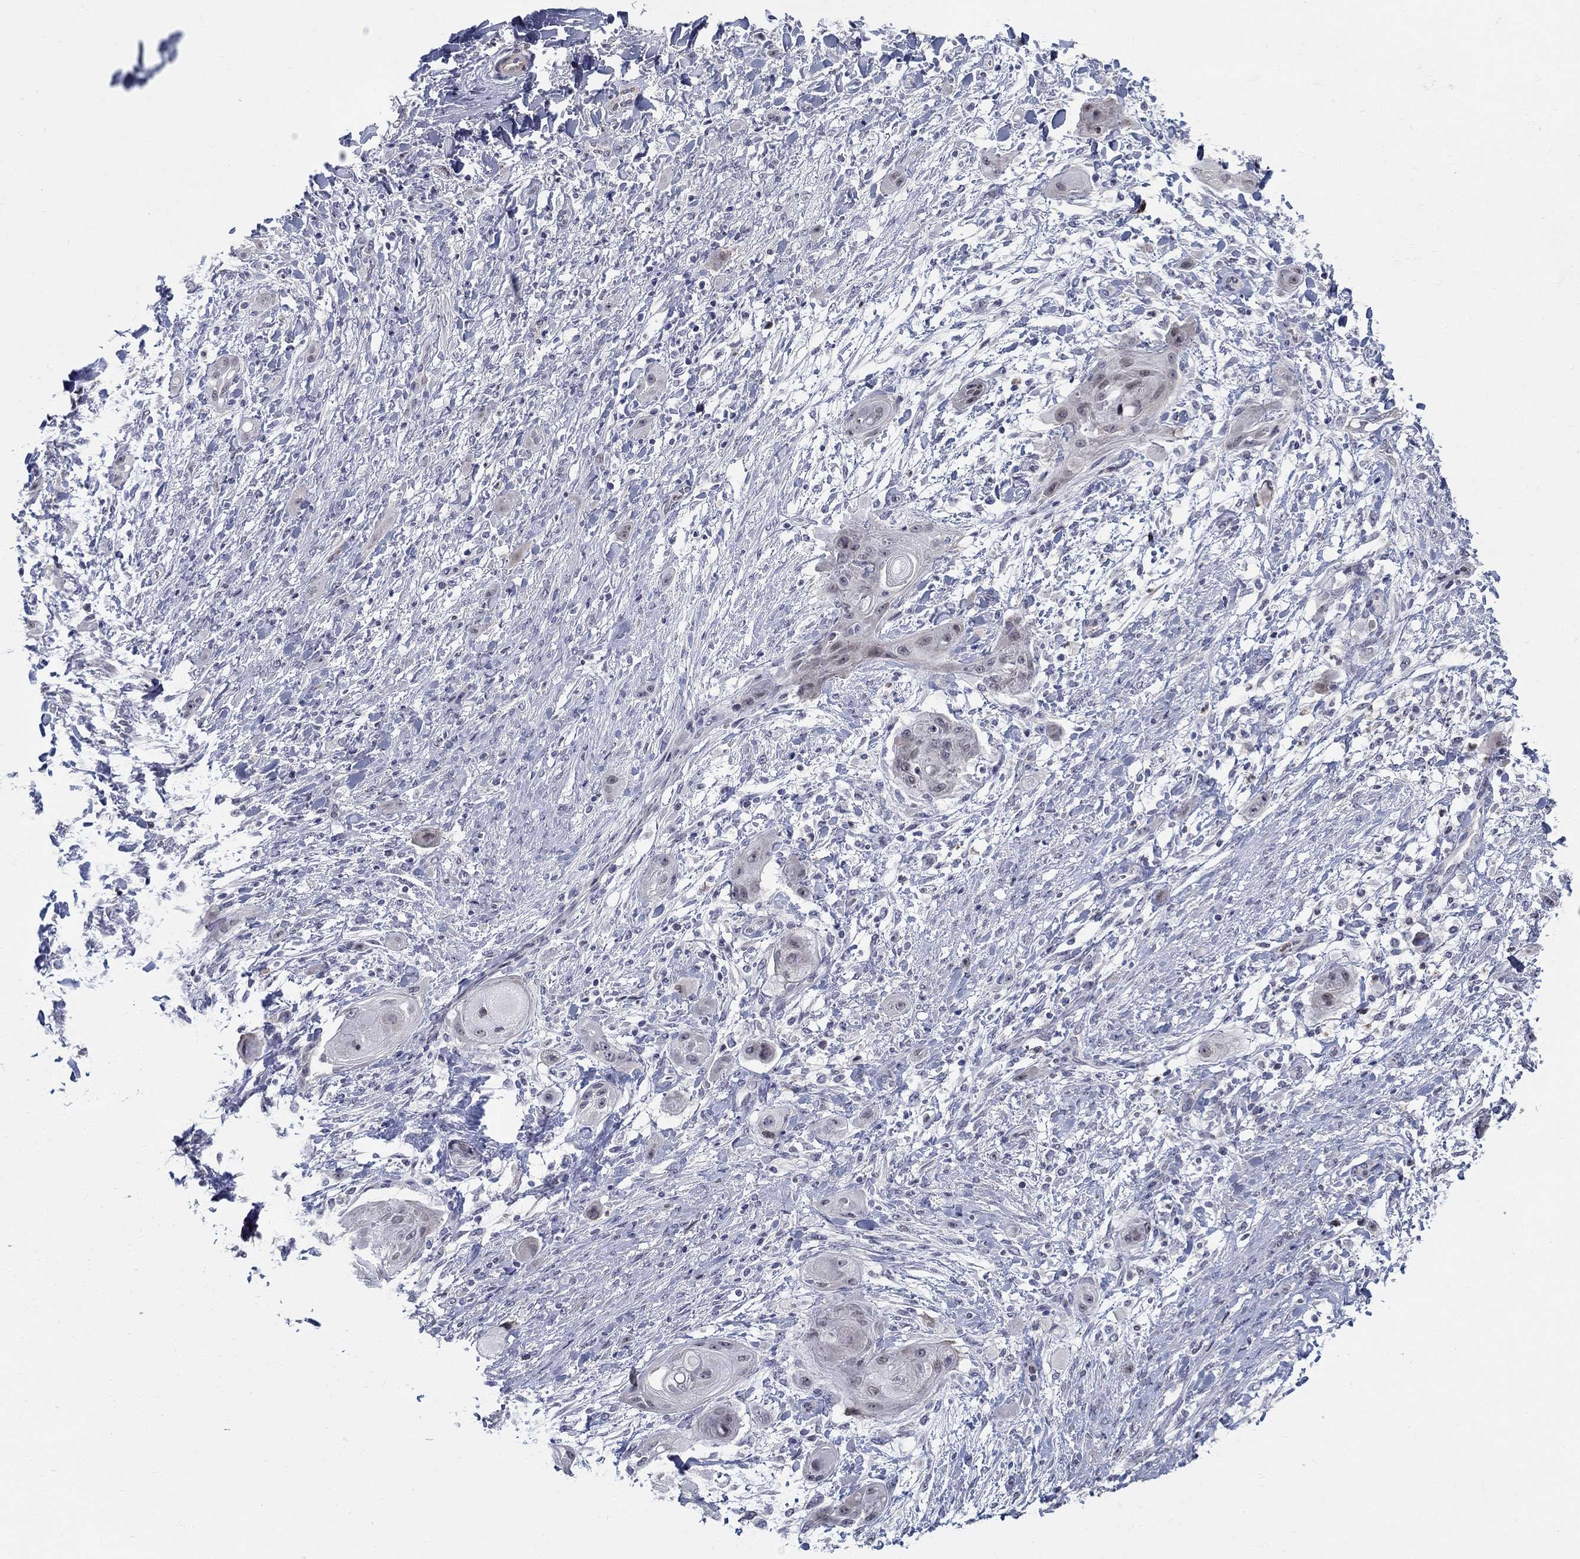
{"staining": {"intensity": "negative", "quantity": "none", "location": "none"}, "tissue": "skin cancer", "cell_type": "Tumor cells", "image_type": "cancer", "snomed": [{"axis": "morphology", "description": "Squamous cell carcinoma, NOS"}, {"axis": "topography", "description": "Skin"}], "caption": "The photomicrograph displays no staining of tumor cells in skin cancer.", "gene": "C16orf46", "patient": {"sex": "male", "age": 62}}